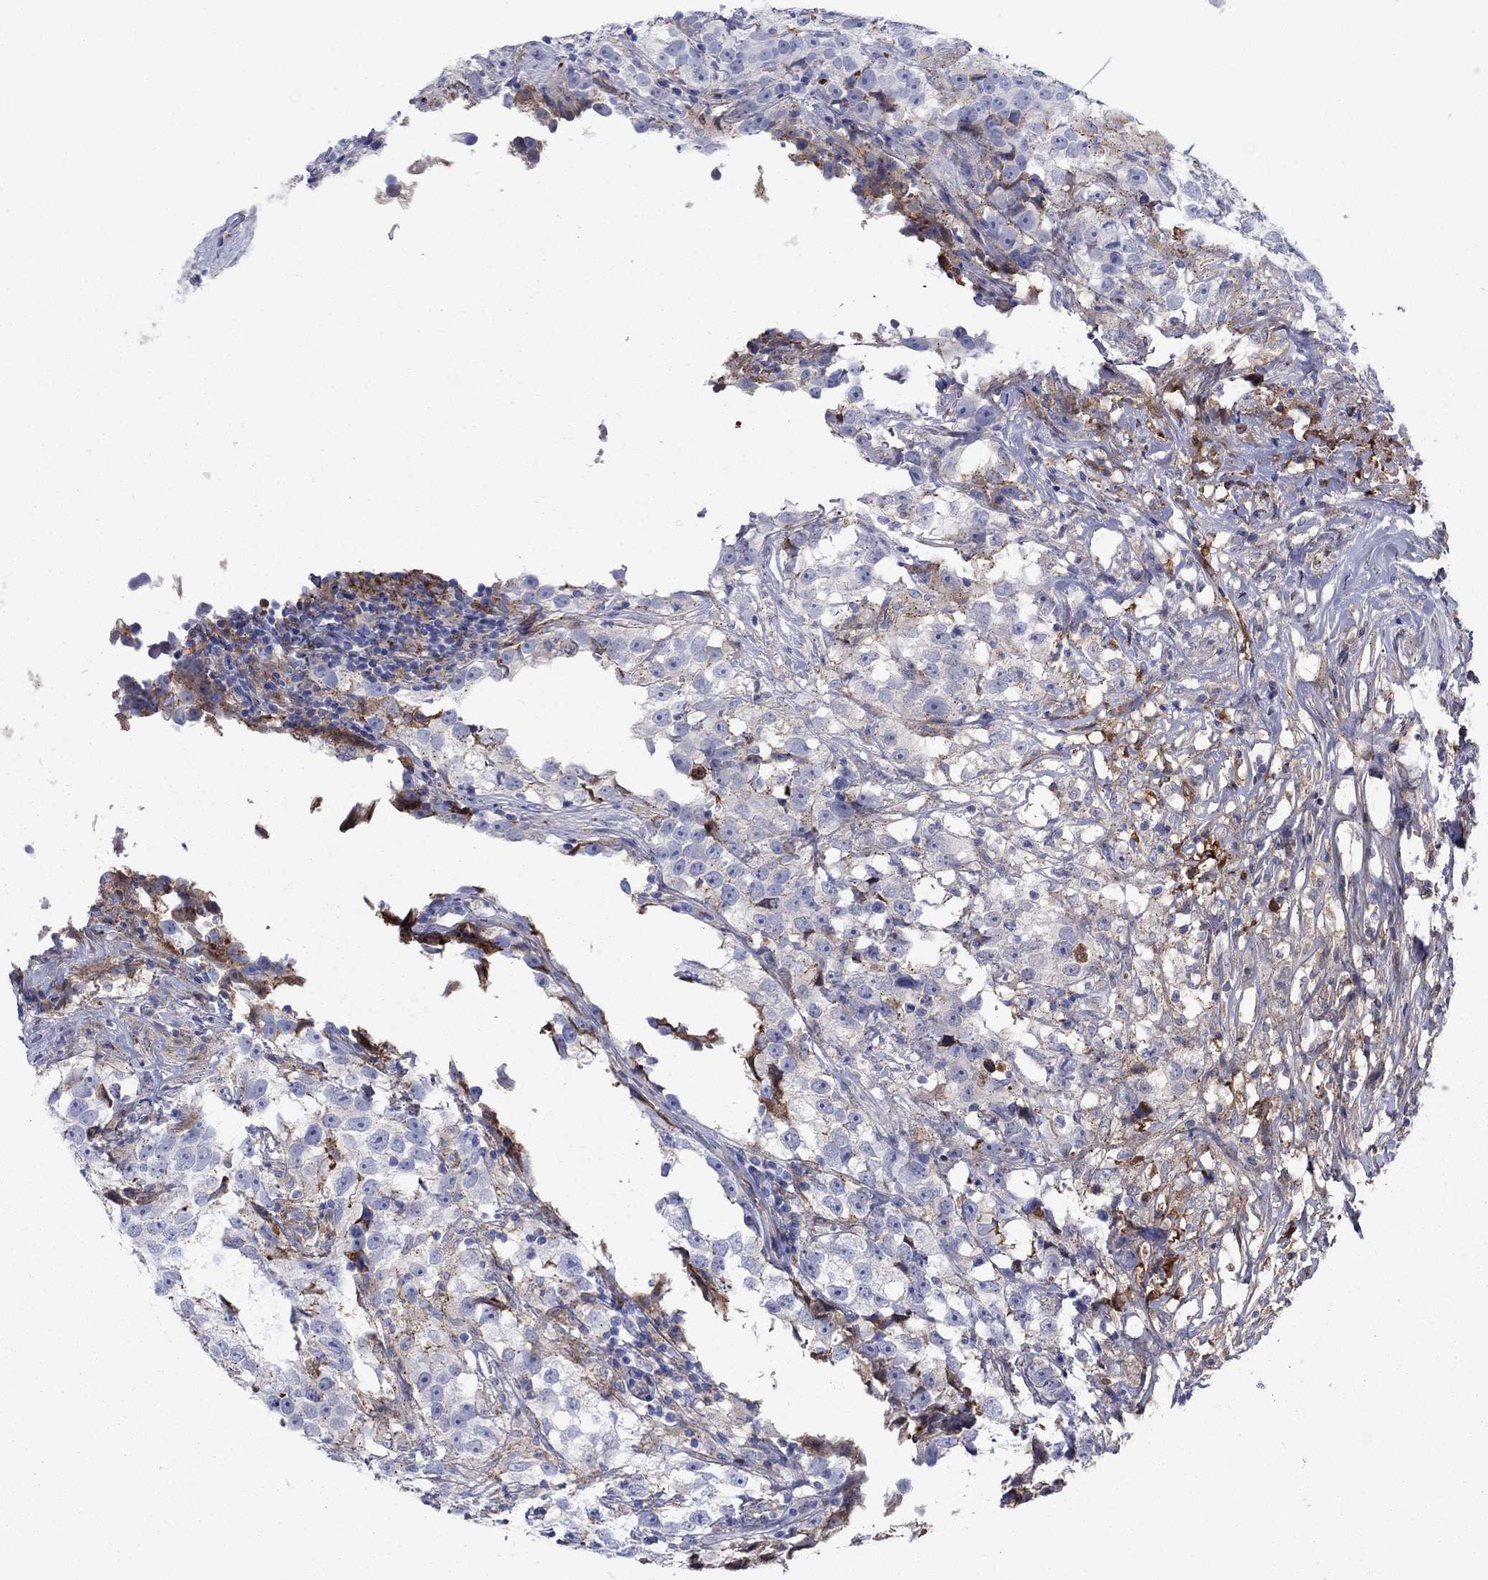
{"staining": {"intensity": "weak", "quantity": "25%-75%", "location": "cytoplasmic/membranous"}, "tissue": "testis cancer", "cell_type": "Tumor cells", "image_type": "cancer", "snomed": [{"axis": "morphology", "description": "Seminoma, NOS"}, {"axis": "topography", "description": "Testis"}], "caption": "Immunohistochemistry photomicrograph of neoplastic tissue: testis cancer (seminoma) stained using IHC exhibits low levels of weak protein expression localized specifically in the cytoplasmic/membranous of tumor cells, appearing as a cytoplasmic/membranous brown color.", "gene": "HPX", "patient": {"sex": "male", "age": 46}}